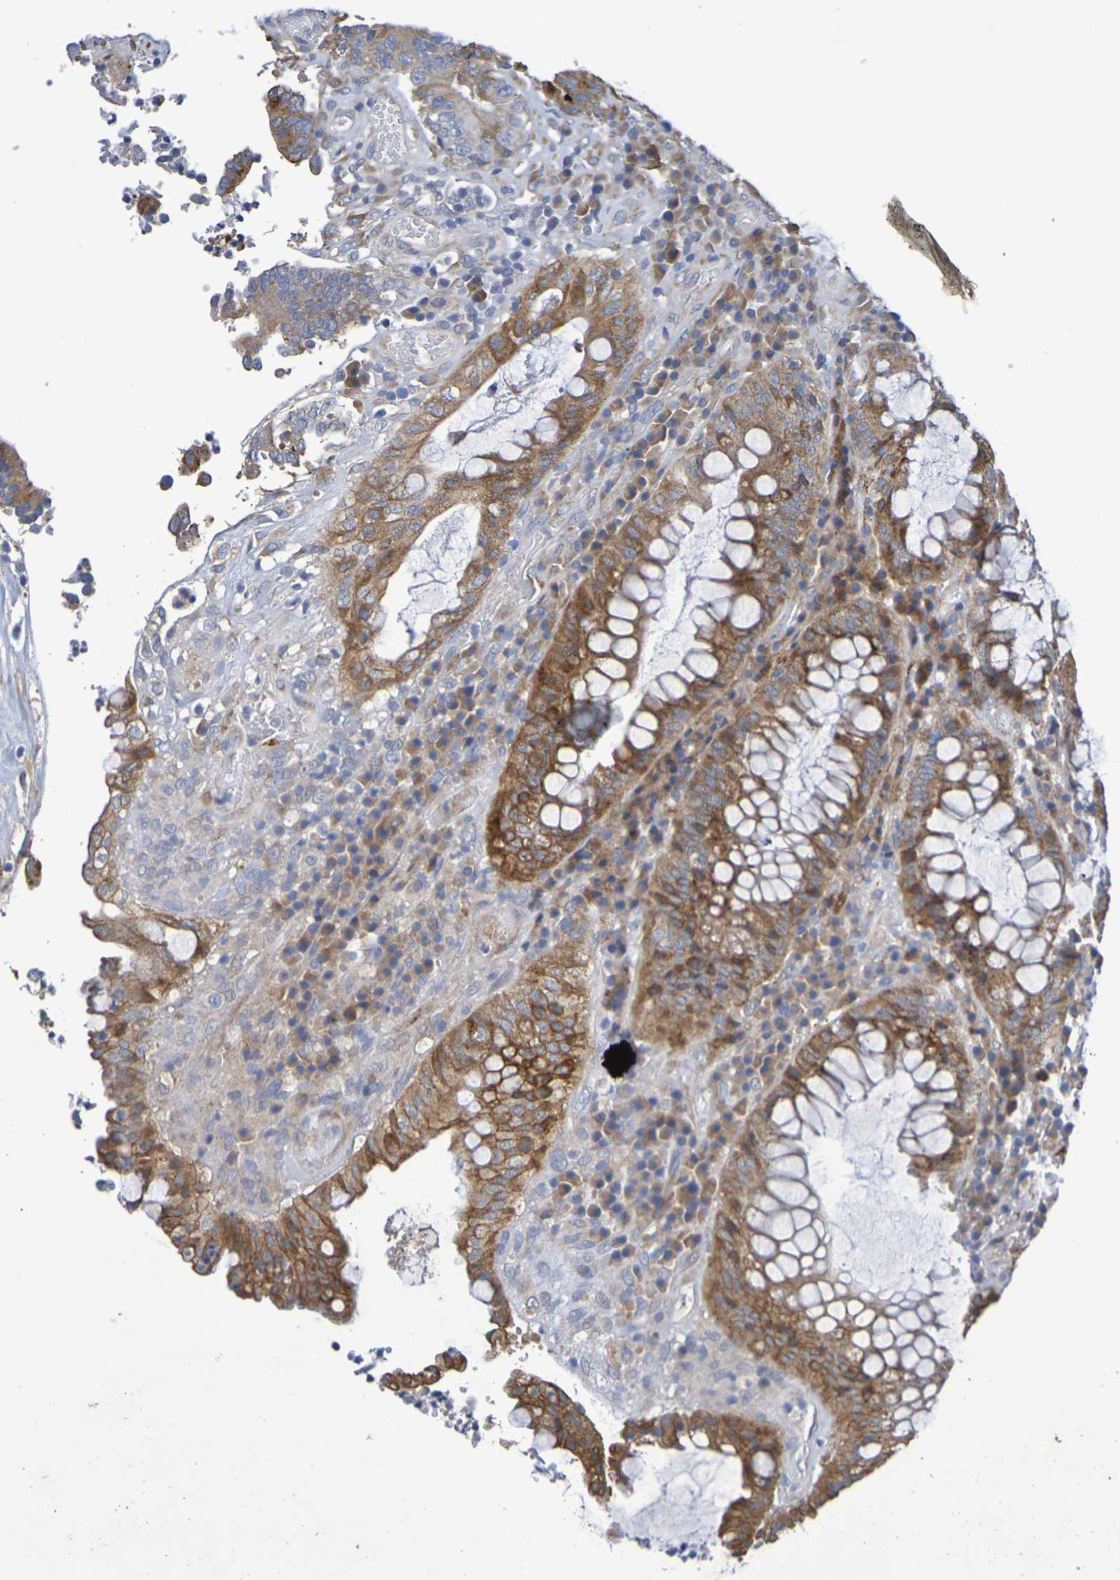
{"staining": {"intensity": "moderate", "quantity": "25%-75%", "location": "cytoplasmic/membranous"}, "tissue": "colorectal cancer", "cell_type": "Tumor cells", "image_type": "cancer", "snomed": [{"axis": "morphology", "description": "Adenocarcinoma, NOS"}, {"axis": "topography", "description": "Rectum"}], "caption": "An image of colorectal cancer stained for a protein demonstrates moderate cytoplasmic/membranous brown staining in tumor cells.", "gene": "SDC4", "patient": {"sex": "male", "age": 72}}